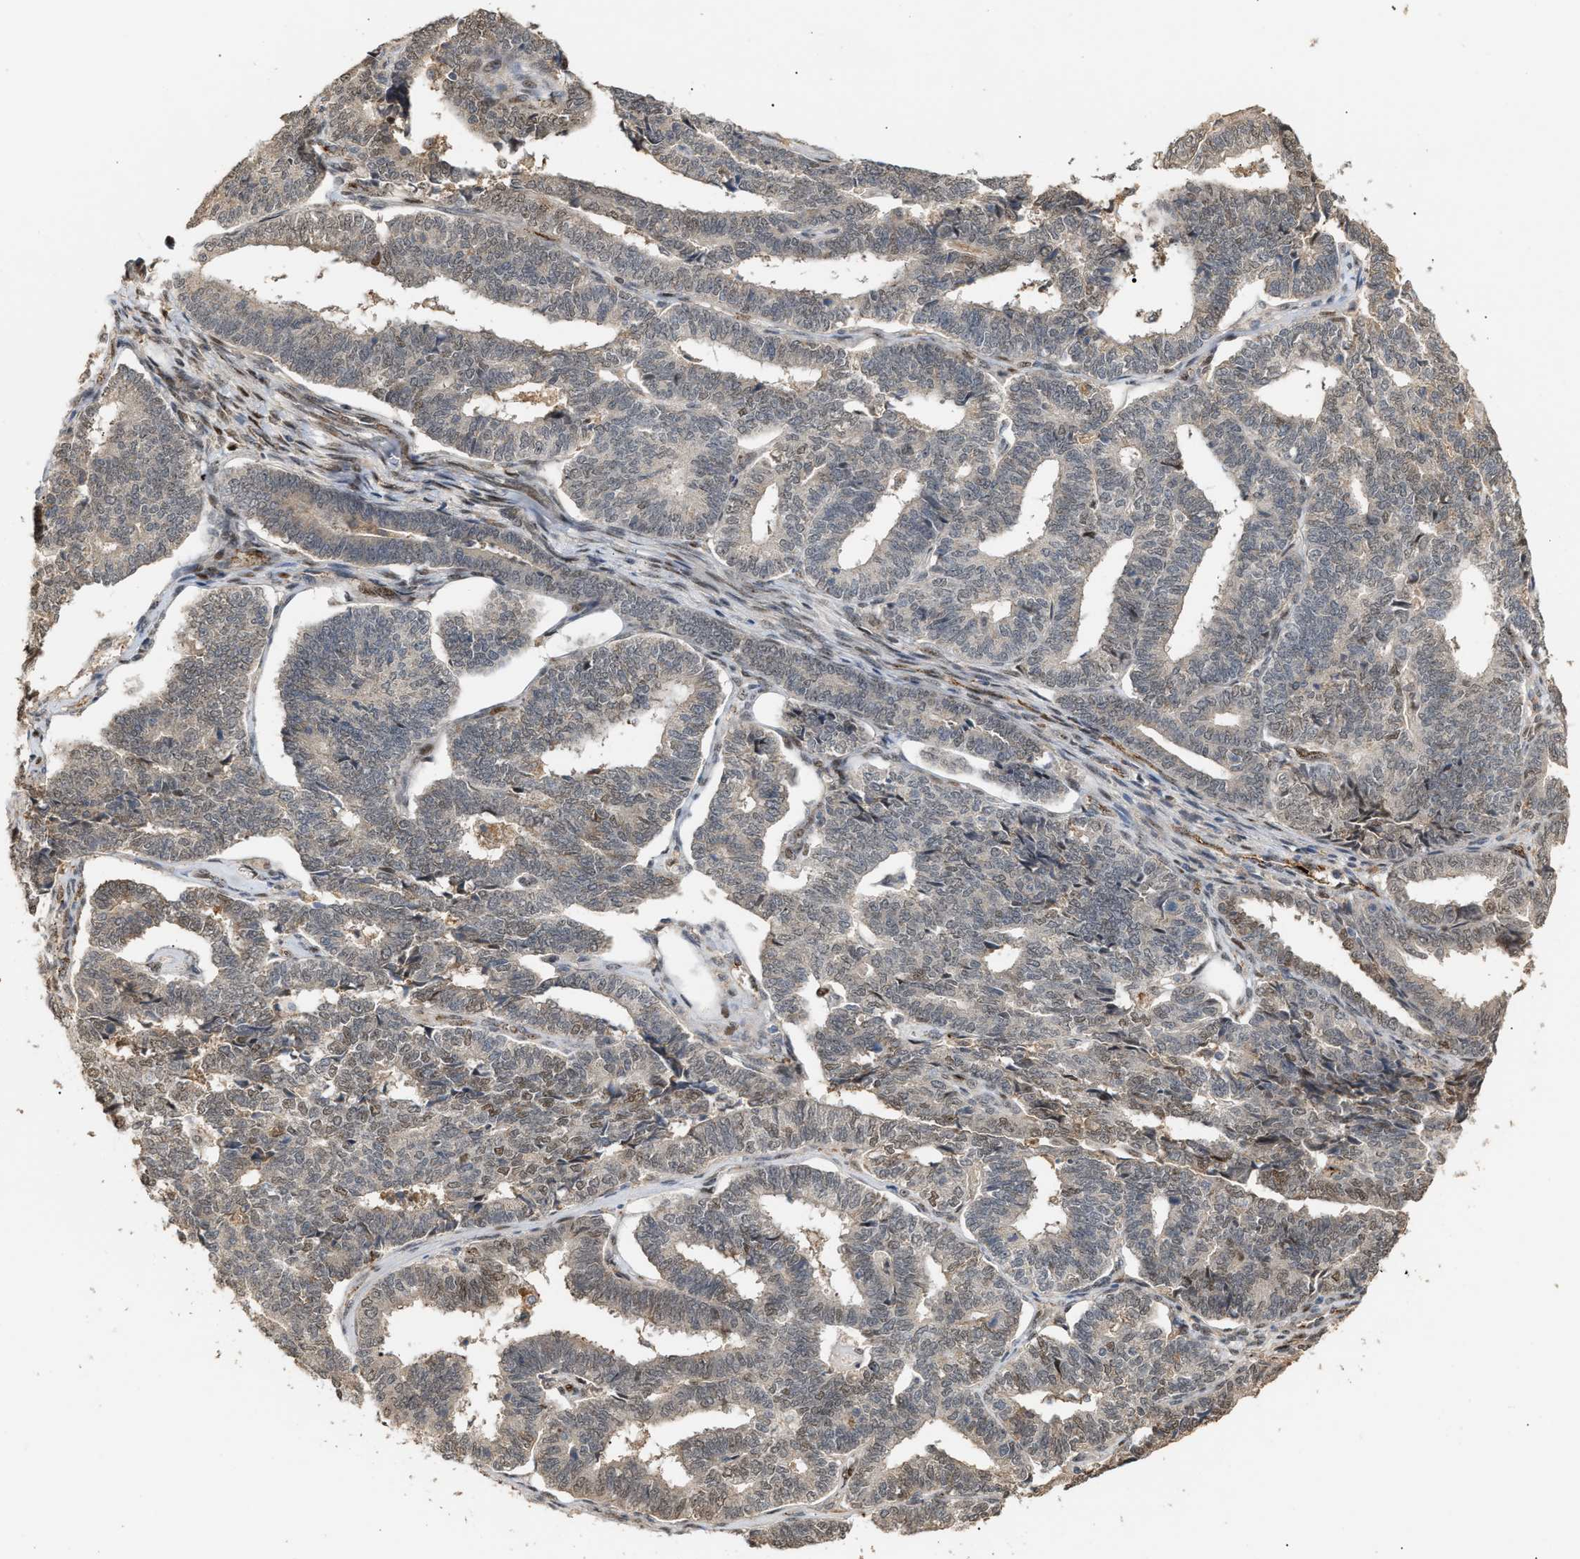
{"staining": {"intensity": "weak", "quantity": "25%-75%", "location": "cytoplasmic/membranous,nuclear"}, "tissue": "endometrial cancer", "cell_type": "Tumor cells", "image_type": "cancer", "snomed": [{"axis": "morphology", "description": "Adenocarcinoma, NOS"}, {"axis": "topography", "description": "Endometrium"}], "caption": "Brown immunohistochemical staining in adenocarcinoma (endometrial) displays weak cytoplasmic/membranous and nuclear expression in approximately 25%-75% of tumor cells.", "gene": "ZFAND5", "patient": {"sex": "female", "age": 70}}